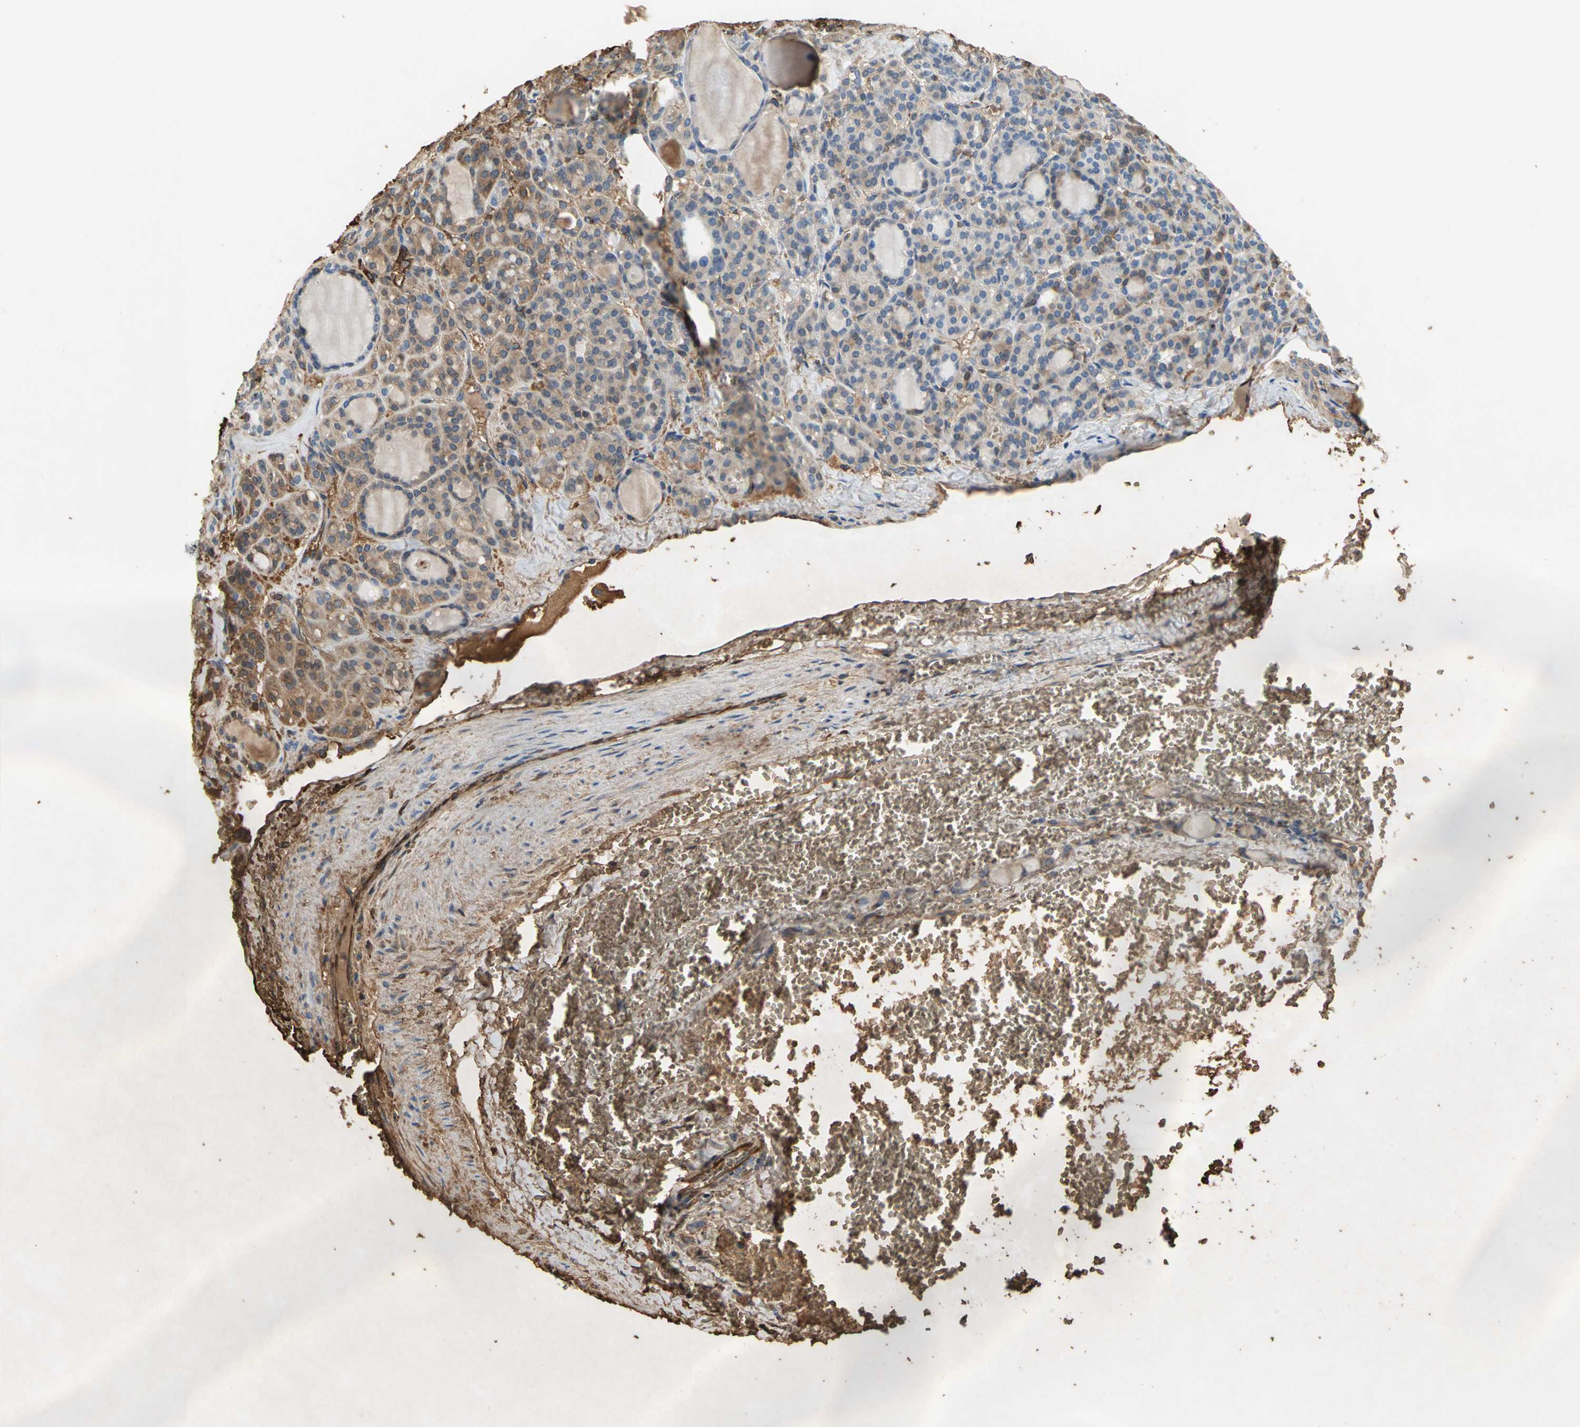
{"staining": {"intensity": "moderate", "quantity": ">75%", "location": "cytoplasmic/membranous"}, "tissue": "thyroid cancer", "cell_type": "Tumor cells", "image_type": "cancer", "snomed": [{"axis": "morphology", "description": "Follicular adenoma carcinoma, NOS"}, {"axis": "topography", "description": "Thyroid gland"}], "caption": "Moderate cytoplasmic/membranous staining for a protein is identified in about >75% of tumor cells of thyroid cancer using immunohistochemistry.", "gene": "TREM1", "patient": {"sex": "female", "age": 71}}